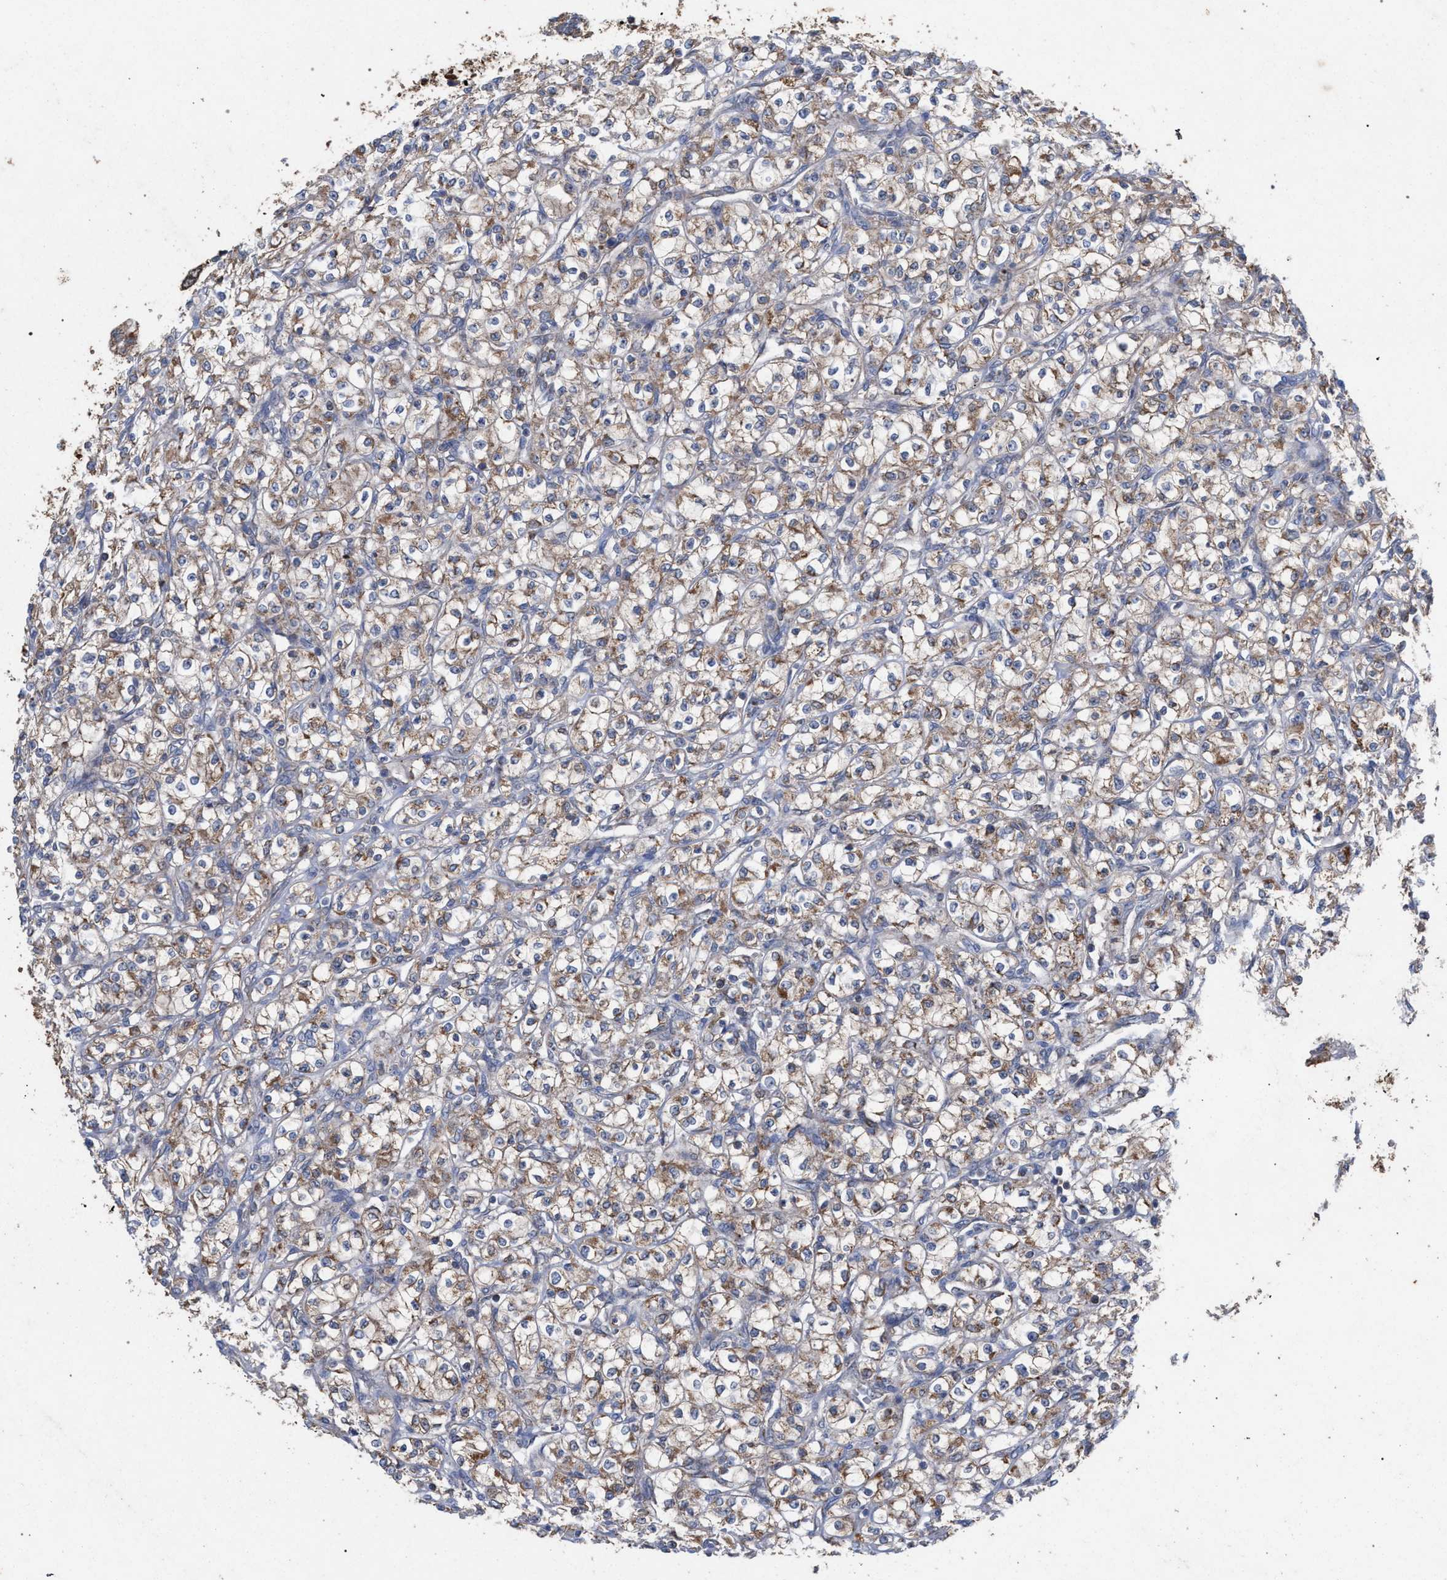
{"staining": {"intensity": "weak", "quantity": ">75%", "location": "cytoplasmic/membranous"}, "tissue": "renal cancer", "cell_type": "Tumor cells", "image_type": "cancer", "snomed": [{"axis": "morphology", "description": "Adenocarcinoma, NOS"}, {"axis": "topography", "description": "Kidney"}], "caption": "A brown stain highlights weak cytoplasmic/membranous positivity of a protein in human renal cancer tumor cells.", "gene": "BCL2L12", "patient": {"sex": "male", "age": 77}}